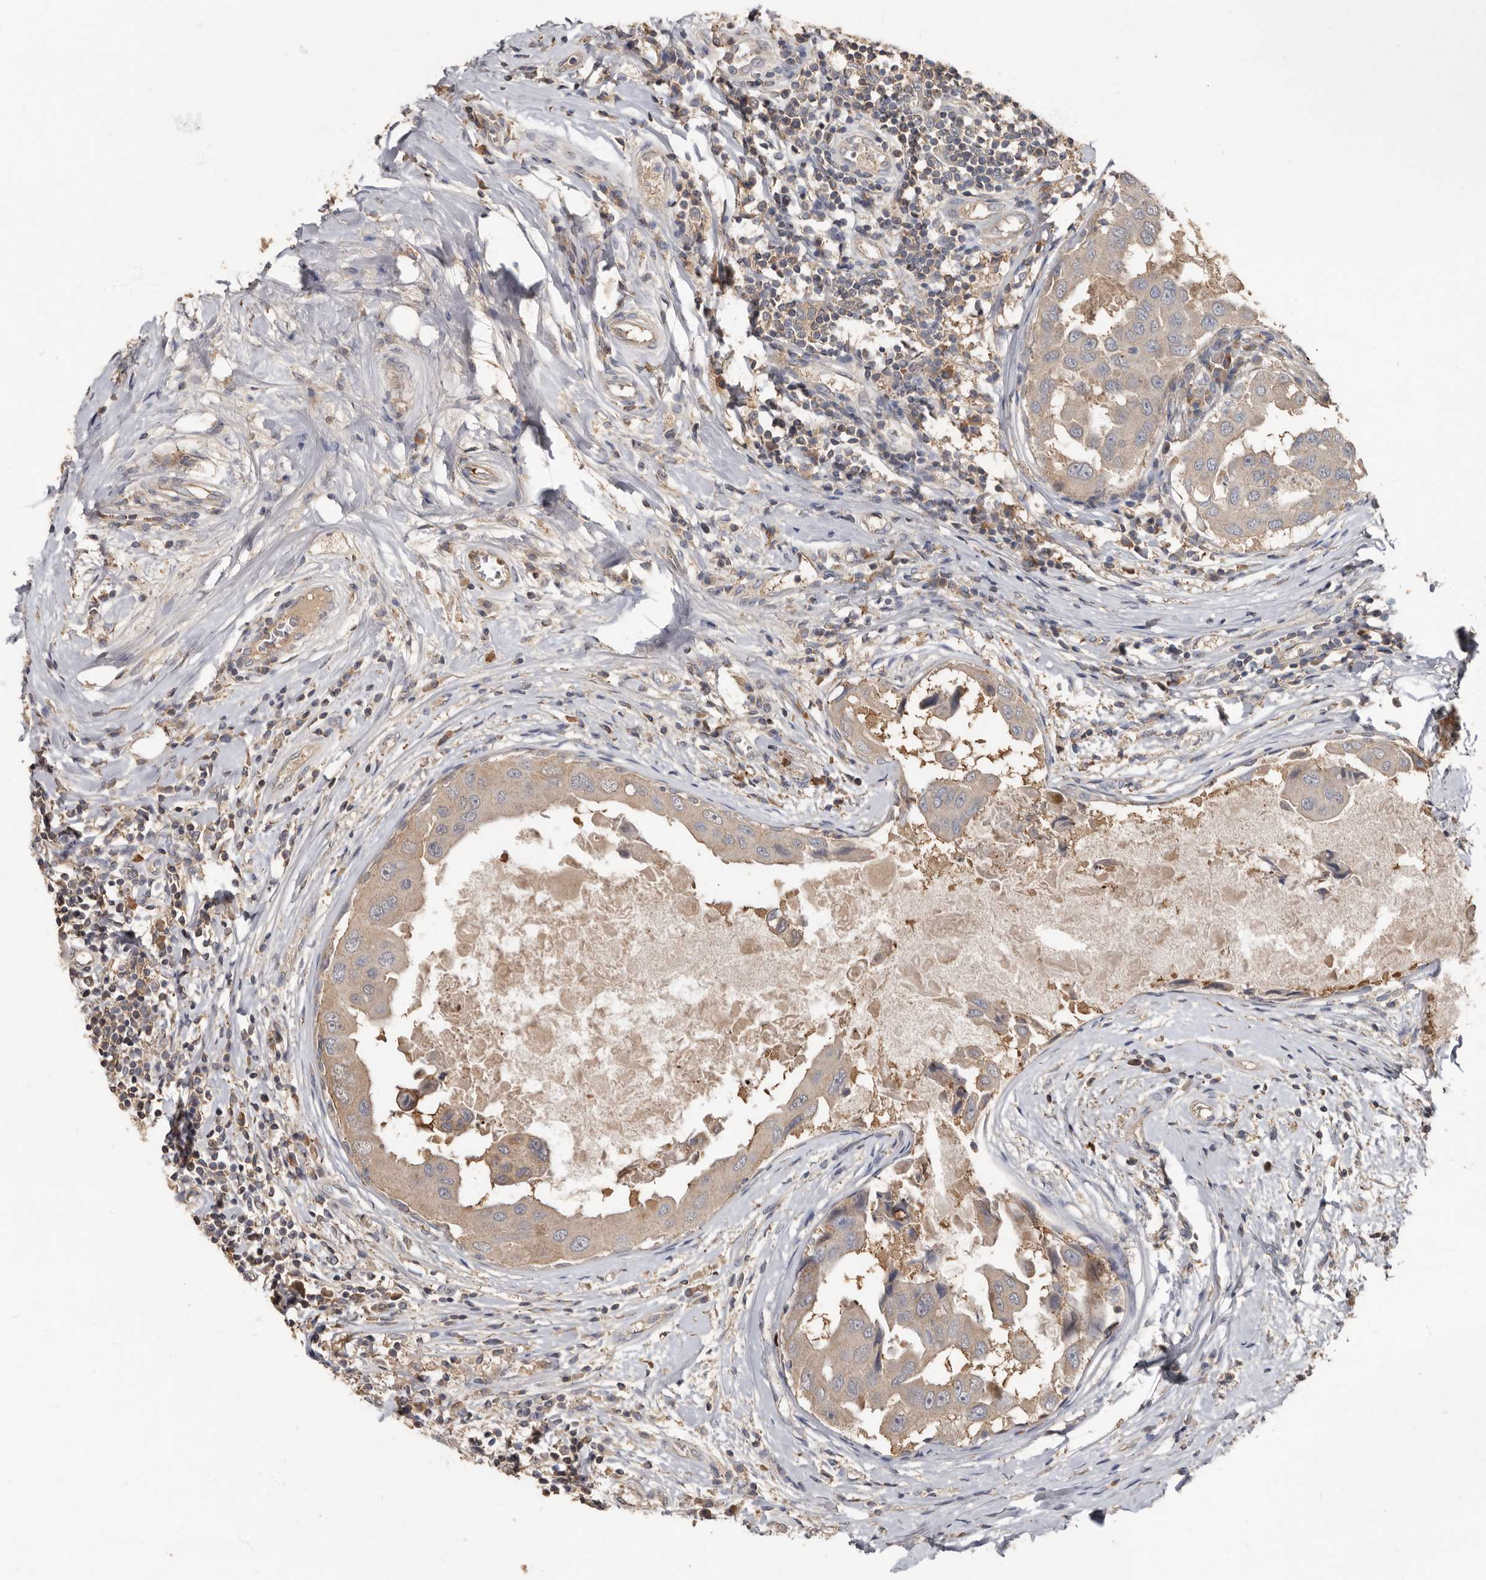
{"staining": {"intensity": "weak", "quantity": ">75%", "location": "cytoplasmic/membranous"}, "tissue": "breast cancer", "cell_type": "Tumor cells", "image_type": "cancer", "snomed": [{"axis": "morphology", "description": "Duct carcinoma"}, {"axis": "topography", "description": "Breast"}], "caption": "Protein expression analysis of breast cancer exhibits weak cytoplasmic/membranous positivity in about >75% of tumor cells. The protein is stained brown, and the nuclei are stained in blue (DAB IHC with brightfield microscopy, high magnification).", "gene": "KIF26B", "patient": {"sex": "female", "age": 27}}